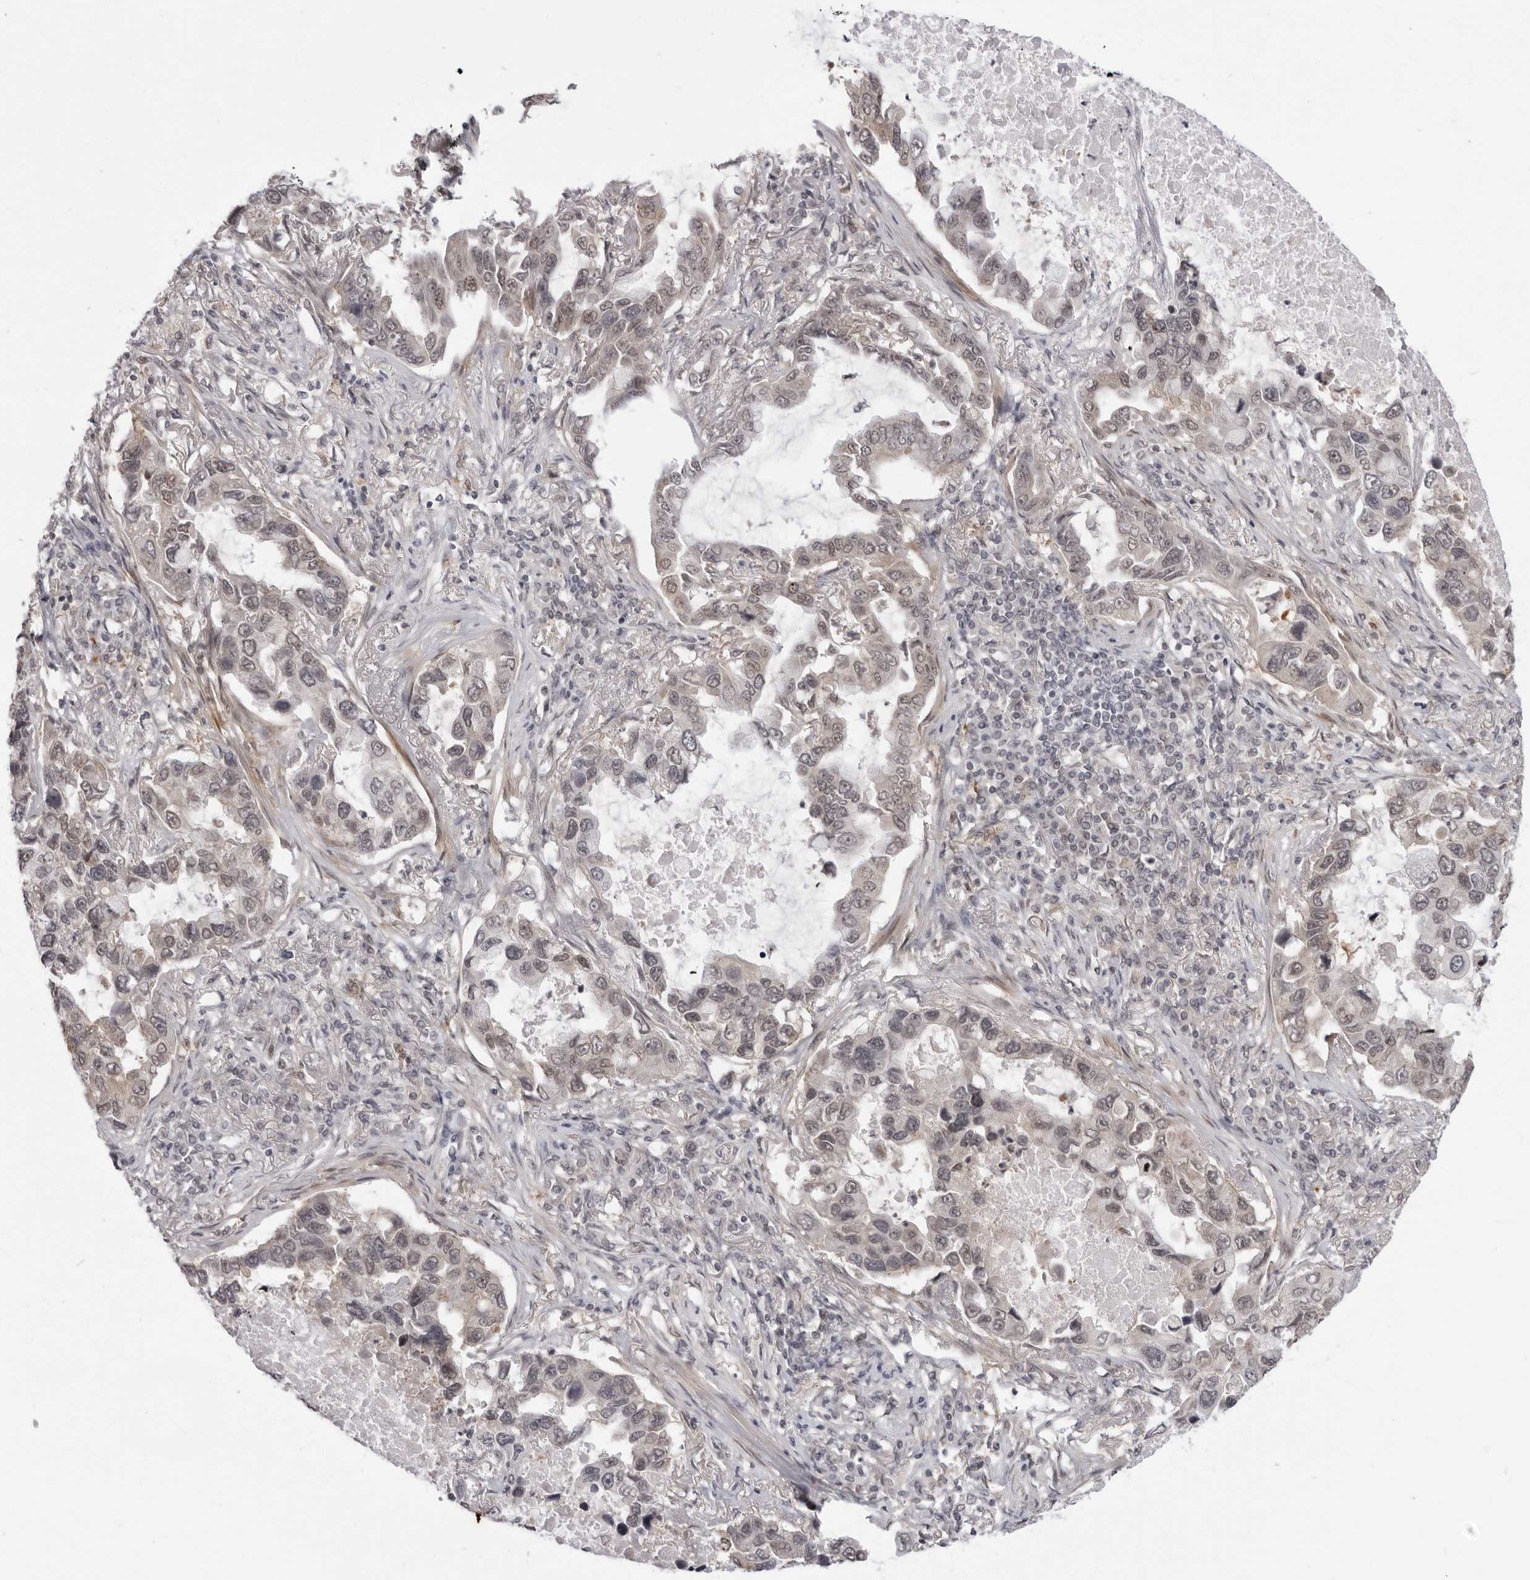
{"staining": {"intensity": "weak", "quantity": "25%-75%", "location": "nuclear"}, "tissue": "lung cancer", "cell_type": "Tumor cells", "image_type": "cancer", "snomed": [{"axis": "morphology", "description": "Adenocarcinoma, NOS"}, {"axis": "topography", "description": "Lung"}], "caption": "A brown stain highlights weak nuclear positivity of a protein in adenocarcinoma (lung) tumor cells.", "gene": "SRGAP2", "patient": {"sex": "male", "age": 64}}